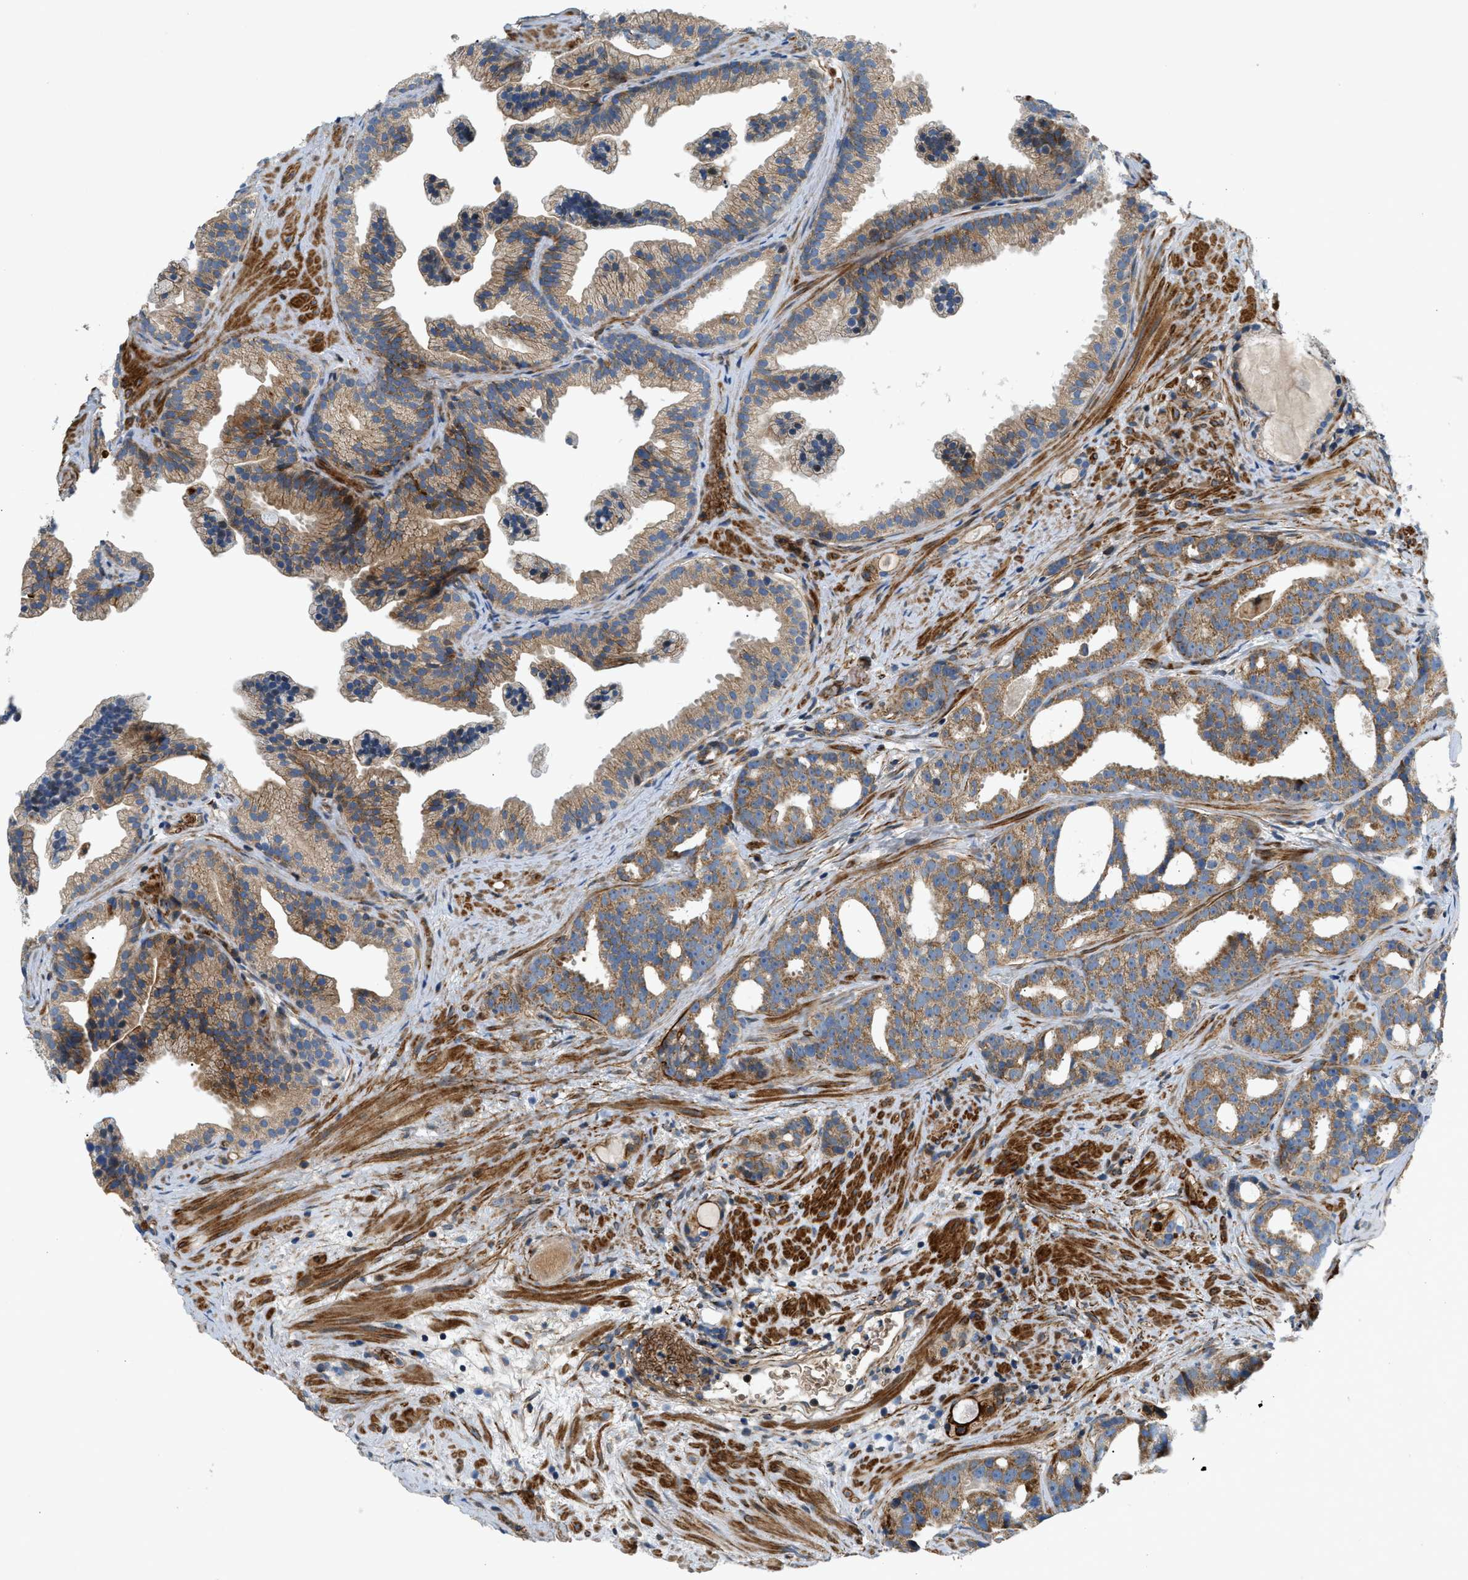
{"staining": {"intensity": "moderate", "quantity": ">75%", "location": "cytoplasmic/membranous"}, "tissue": "prostate cancer", "cell_type": "Tumor cells", "image_type": "cancer", "snomed": [{"axis": "morphology", "description": "Adenocarcinoma, Low grade"}, {"axis": "topography", "description": "Prostate"}], "caption": "About >75% of tumor cells in human prostate low-grade adenocarcinoma demonstrate moderate cytoplasmic/membranous protein expression as visualized by brown immunohistochemical staining.", "gene": "DHODH", "patient": {"sex": "male", "age": 89}}